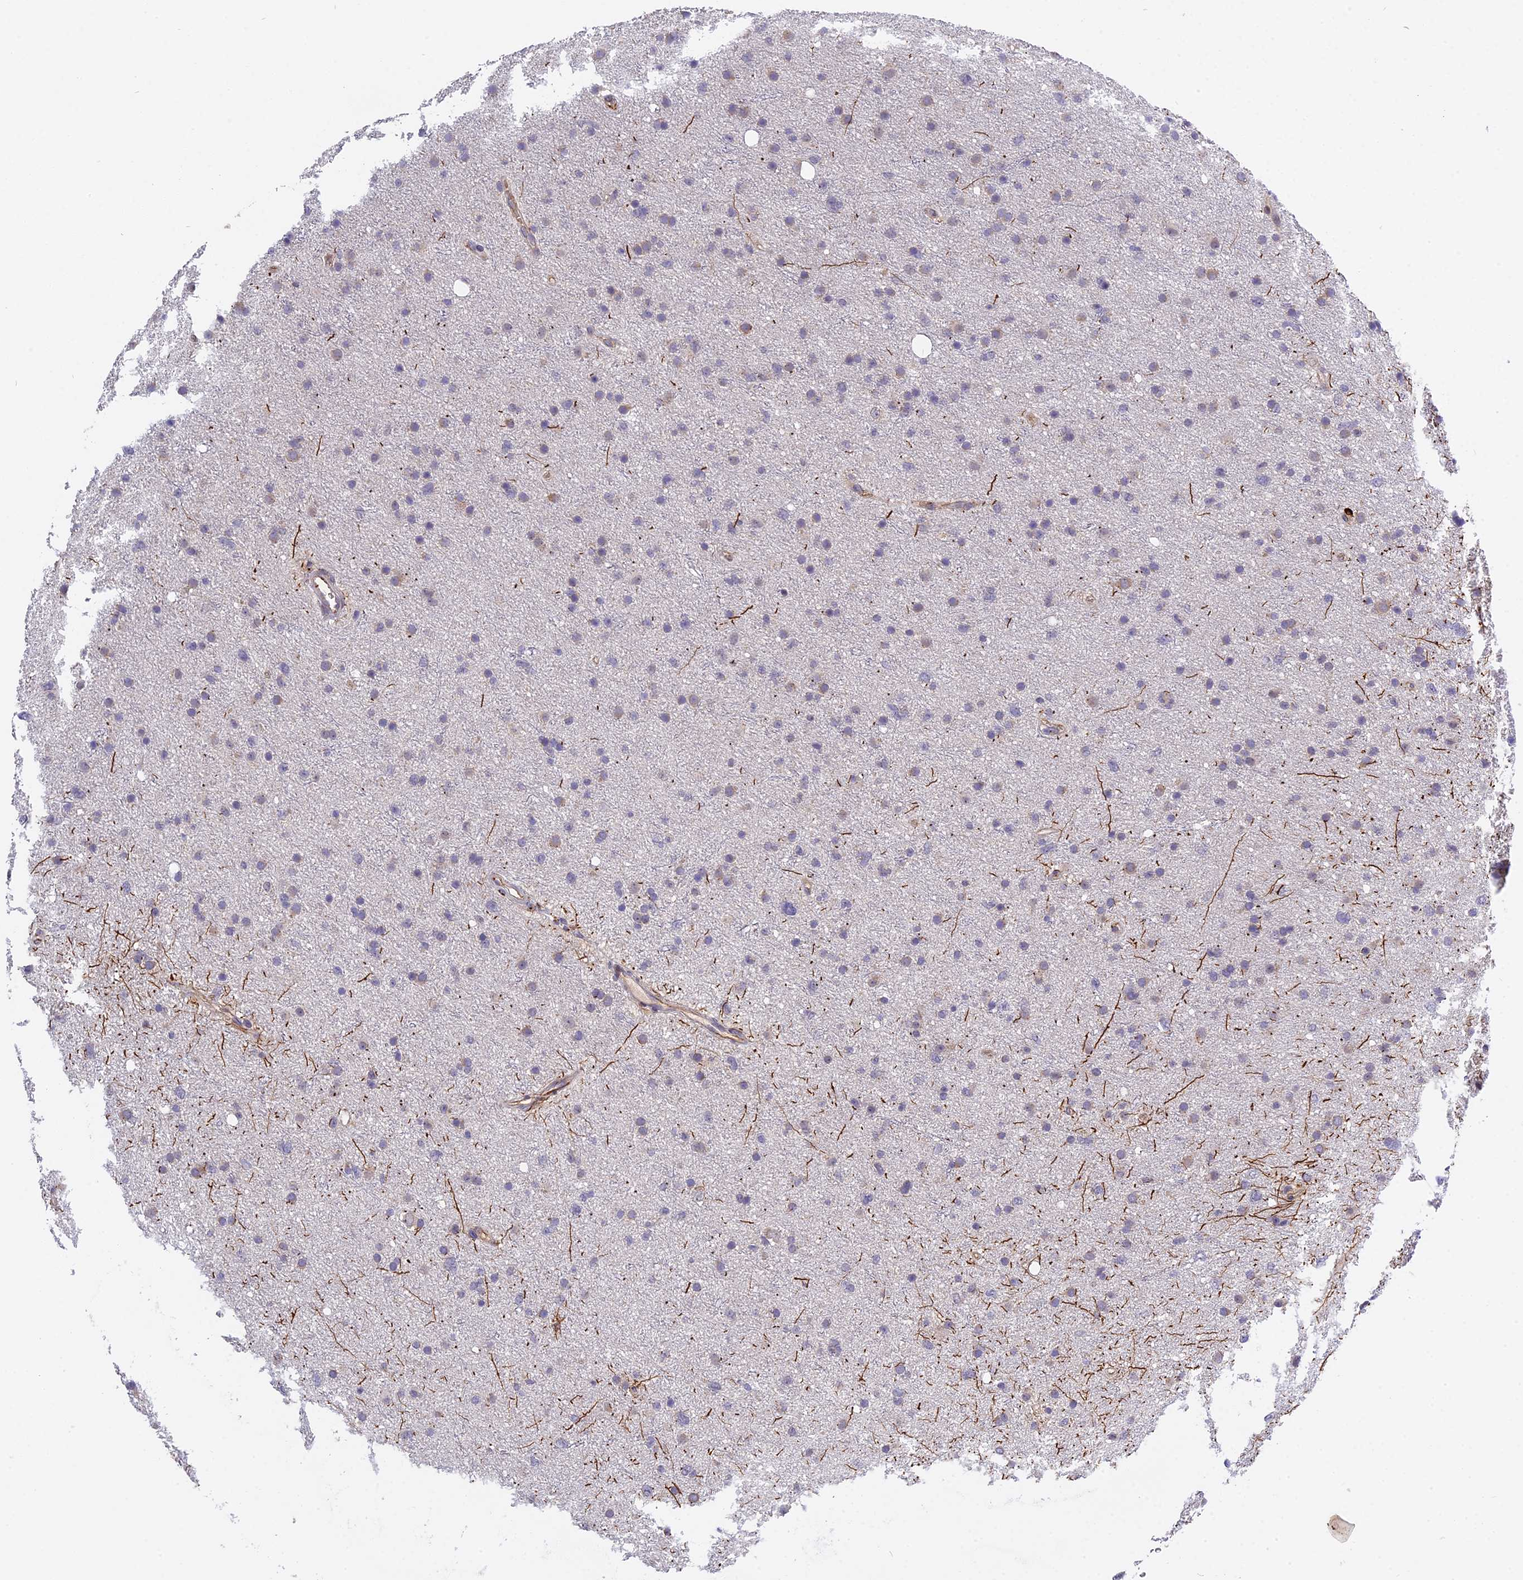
{"staining": {"intensity": "negative", "quantity": "none", "location": "none"}, "tissue": "glioma", "cell_type": "Tumor cells", "image_type": "cancer", "snomed": [{"axis": "morphology", "description": "Glioma, malignant, Low grade"}, {"axis": "topography", "description": "Cerebral cortex"}], "caption": "Histopathology image shows no significant protein positivity in tumor cells of glioma.", "gene": "MFSD2A", "patient": {"sex": "female", "age": 39}}